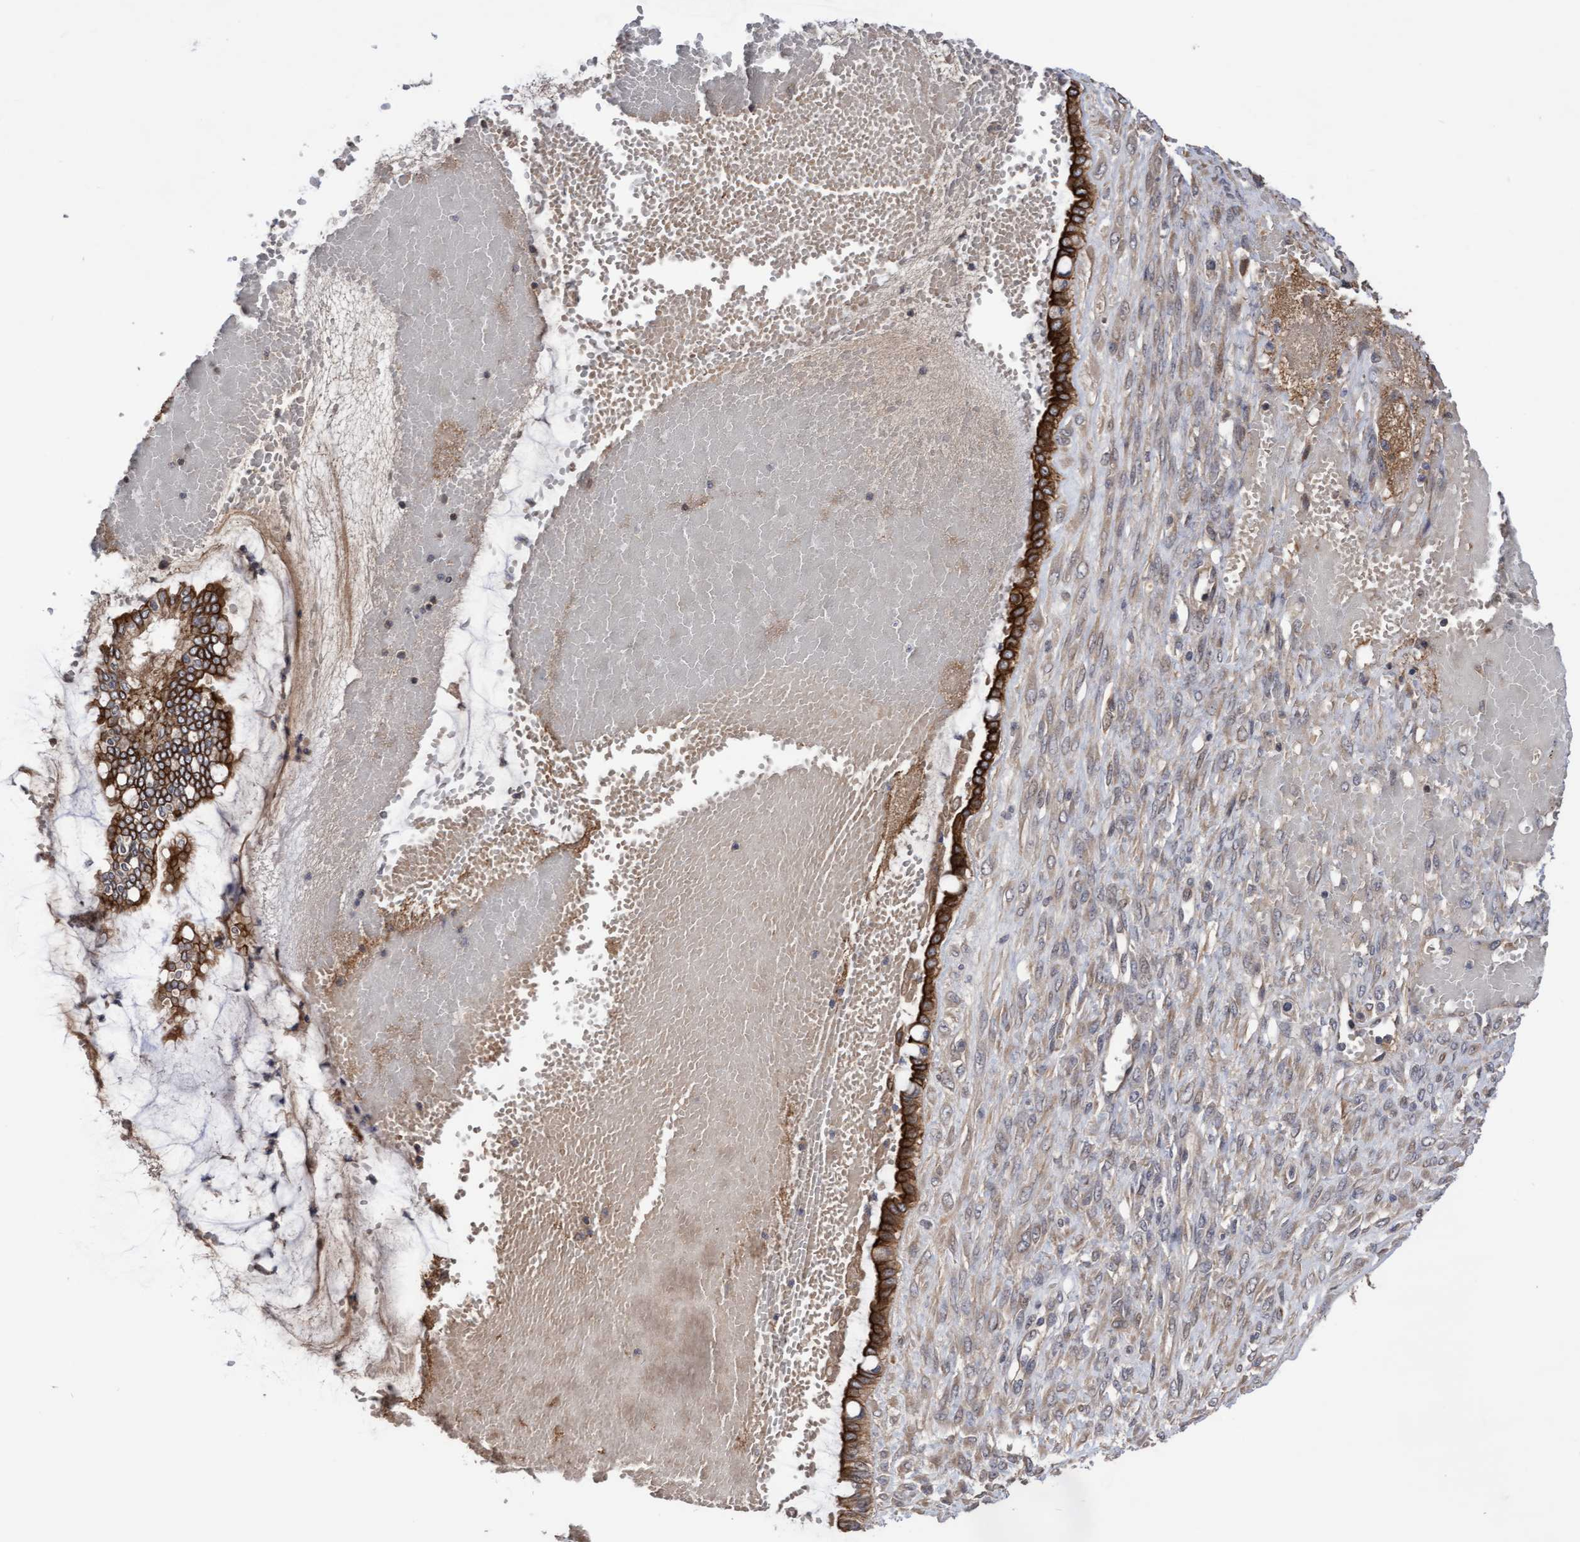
{"staining": {"intensity": "strong", "quantity": "25%-75%", "location": "cytoplasmic/membranous"}, "tissue": "ovarian cancer", "cell_type": "Tumor cells", "image_type": "cancer", "snomed": [{"axis": "morphology", "description": "Cystadenocarcinoma, mucinous, NOS"}, {"axis": "topography", "description": "Ovary"}], "caption": "This is an image of immunohistochemistry (IHC) staining of ovarian mucinous cystadenocarcinoma, which shows strong expression in the cytoplasmic/membranous of tumor cells.", "gene": "COBL", "patient": {"sex": "female", "age": 73}}